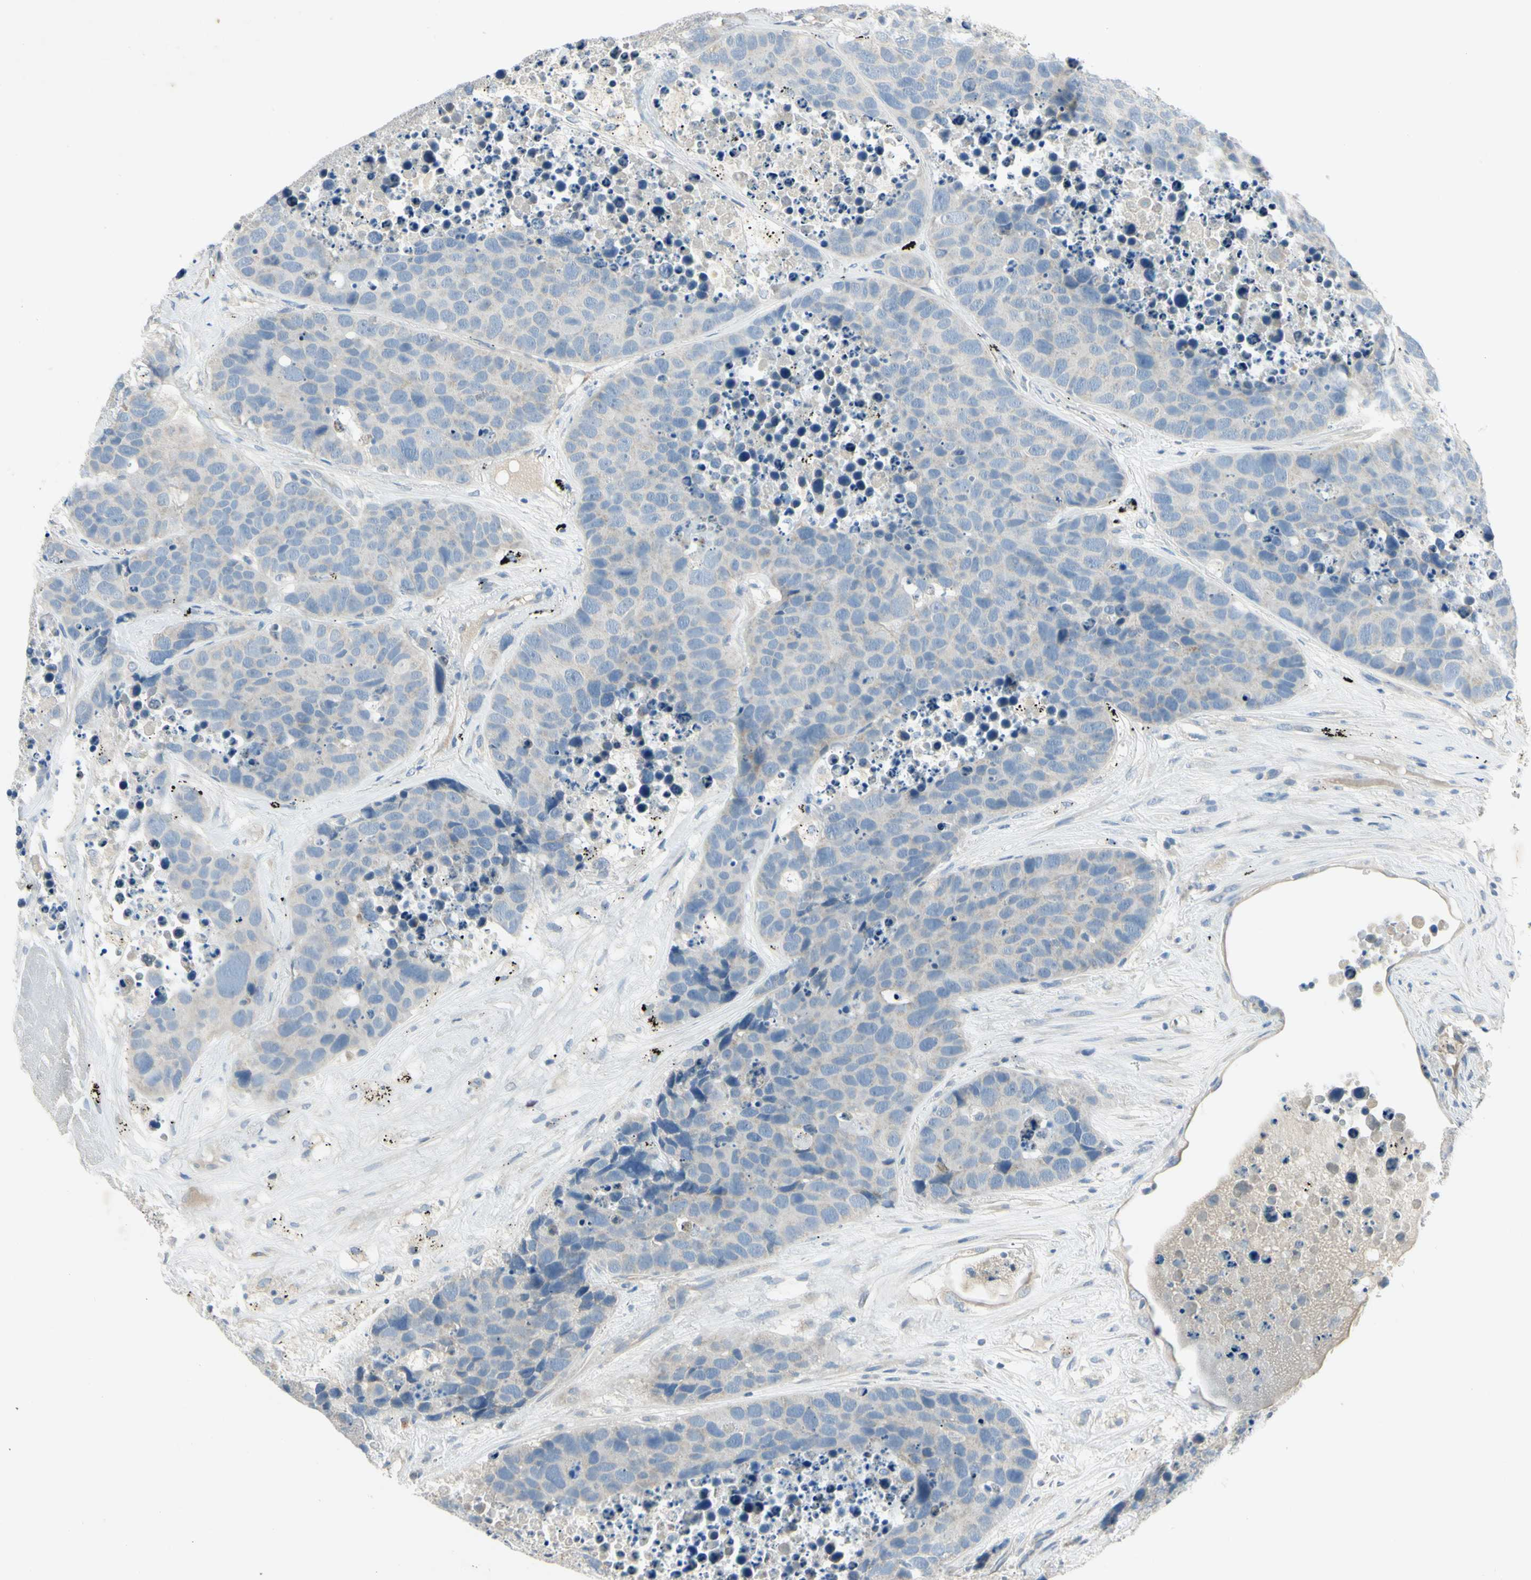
{"staining": {"intensity": "negative", "quantity": "none", "location": "none"}, "tissue": "carcinoid", "cell_type": "Tumor cells", "image_type": "cancer", "snomed": [{"axis": "morphology", "description": "Carcinoid, malignant, NOS"}, {"axis": "topography", "description": "Lung"}], "caption": "High magnification brightfield microscopy of malignant carcinoid stained with DAB (brown) and counterstained with hematoxylin (blue): tumor cells show no significant positivity.", "gene": "AATK", "patient": {"sex": "male", "age": 60}}